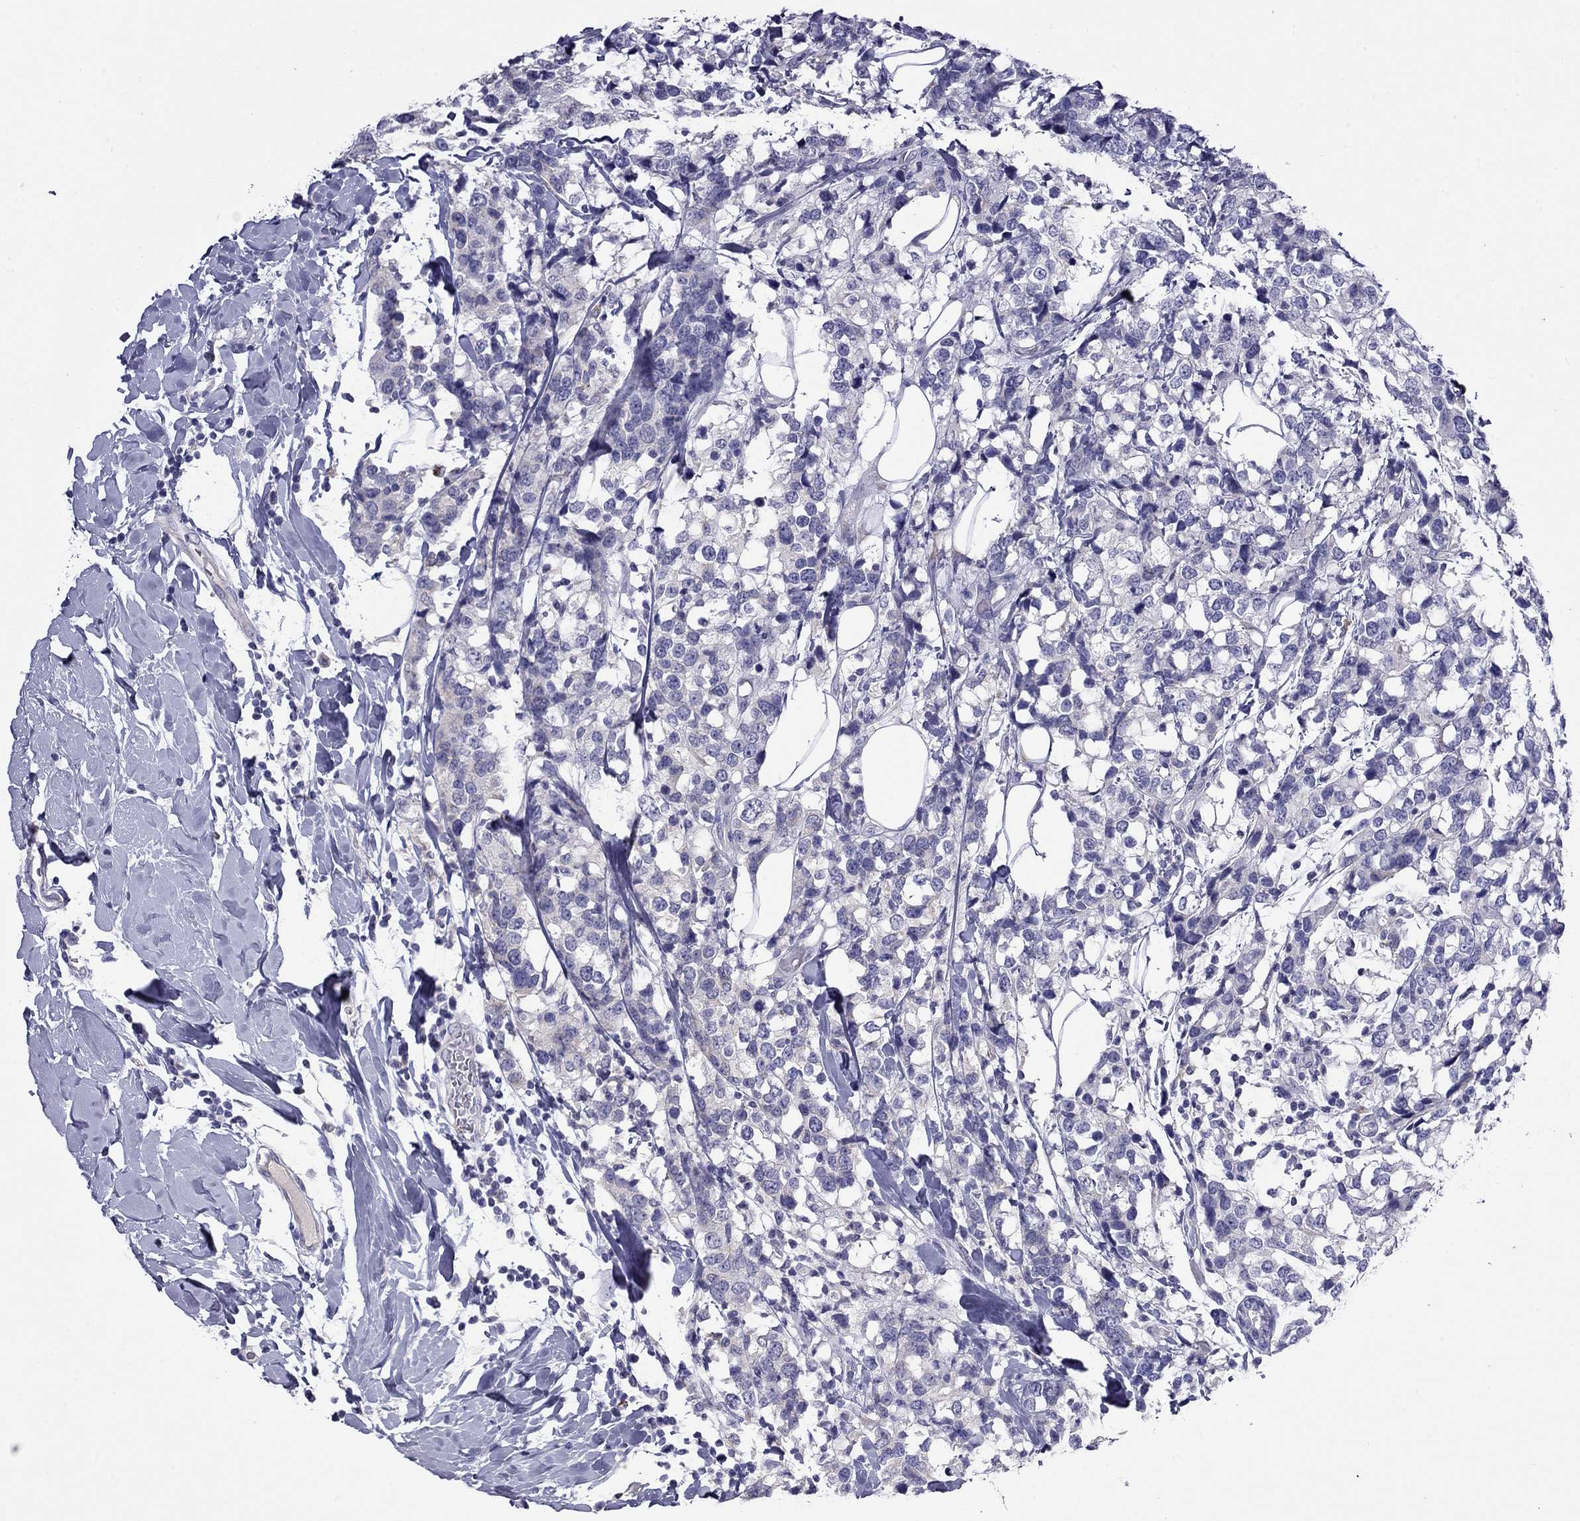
{"staining": {"intensity": "negative", "quantity": "none", "location": "none"}, "tissue": "breast cancer", "cell_type": "Tumor cells", "image_type": "cancer", "snomed": [{"axis": "morphology", "description": "Lobular carcinoma"}, {"axis": "topography", "description": "Breast"}], "caption": "The micrograph reveals no staining of tumor cells in breast cancer.", "gene": "CPNE4", "patient": {"sex": "female", "age": 59}}